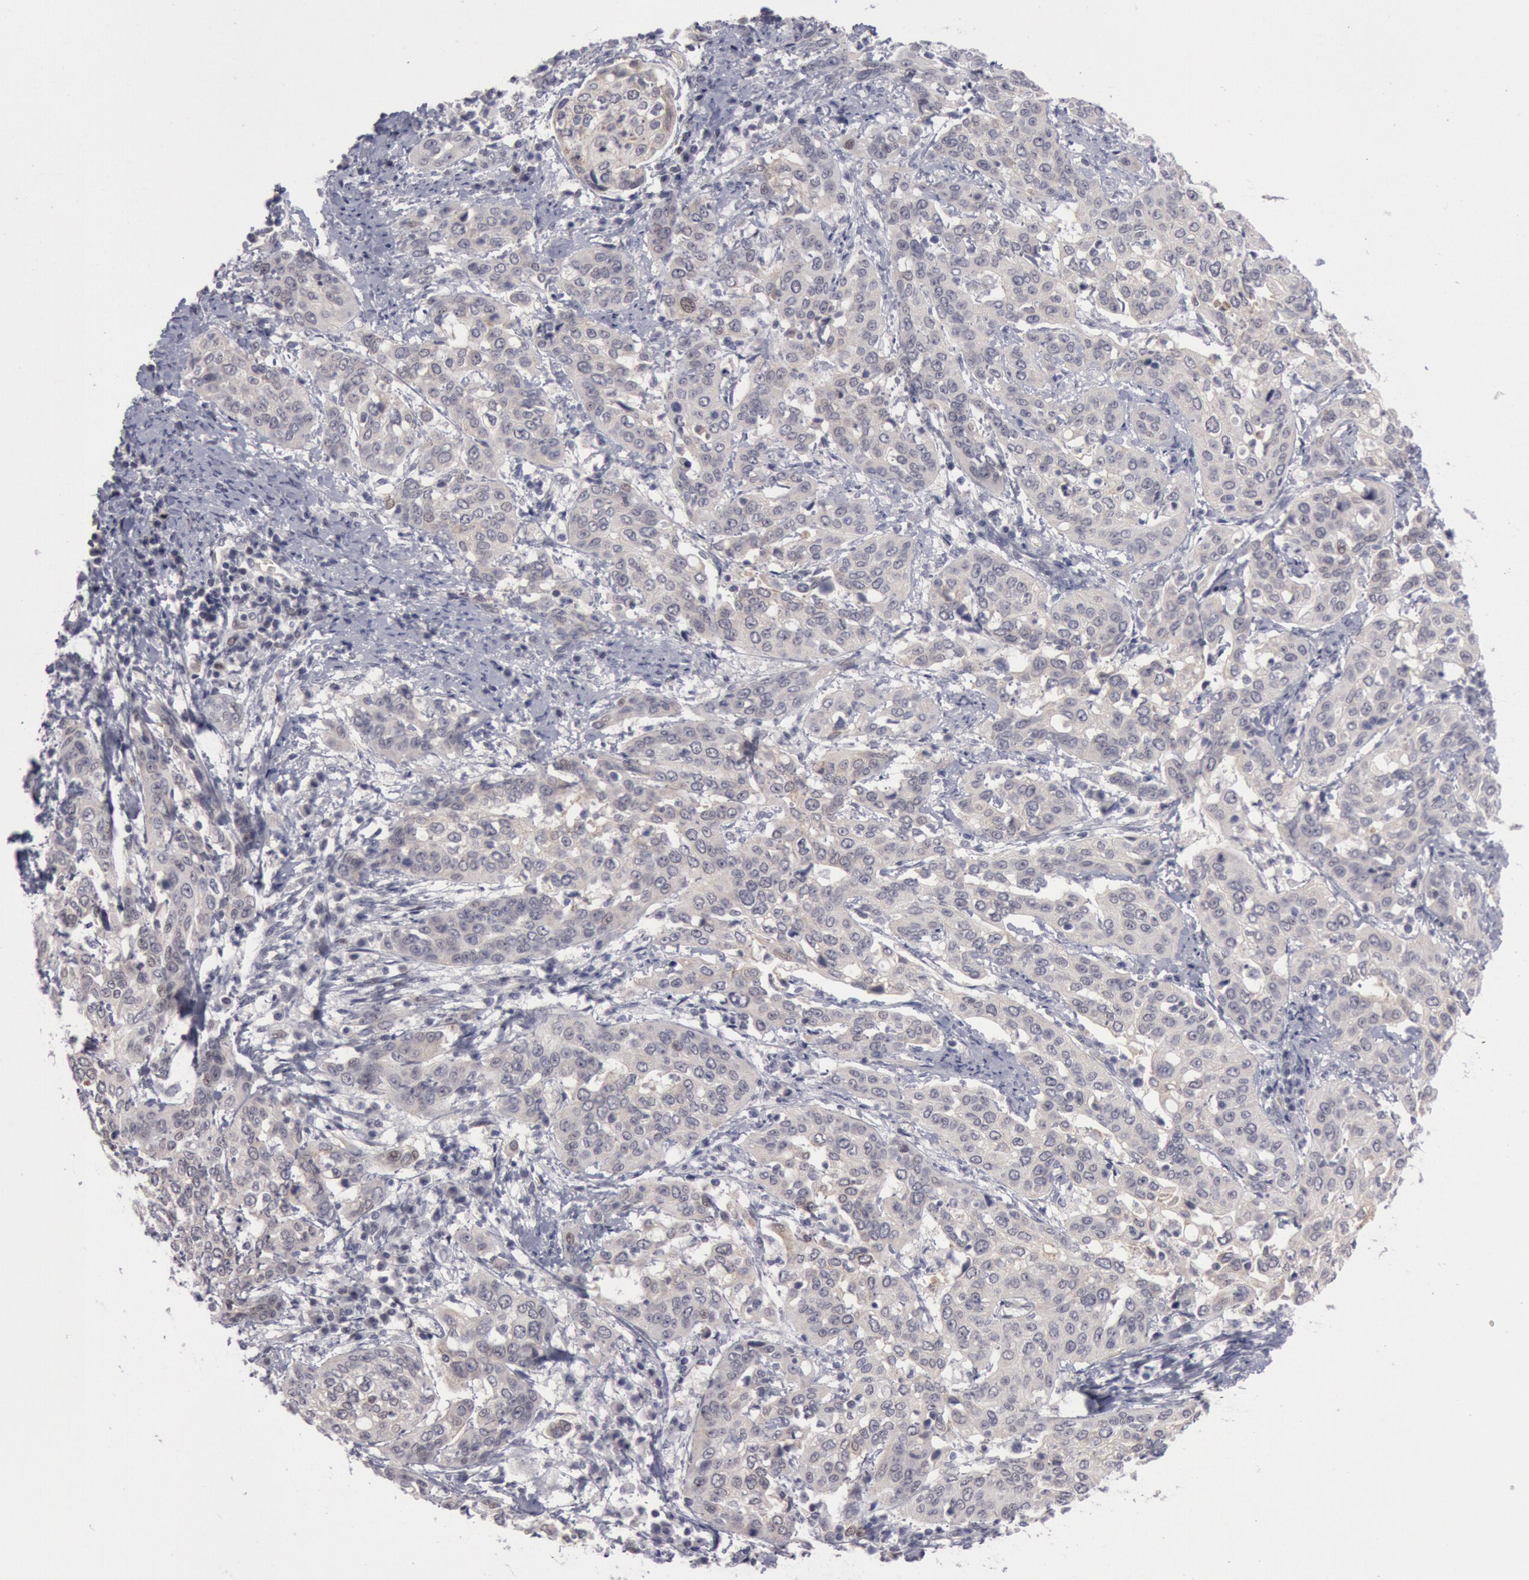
{"staining": {"intensity": "weak", "quantity": "<25%", "location": "cytoplasmic/membranous"}, "tissue": "cervical cancer", "cell_type": "Tumor cells", "image_type": "cancer", "snomed": [{"axis": "morphology", "description": "Squamous cell carcinoma, NOS"}, {"axis": "topography", "description": "Cervix"}], "caption": "Protein analysis of cervical cancer (squamous cell carcinoma) shows no significant expression in tumor cells.", "gene": "JOSD1", "patient": {"sex": "female", "age": 41}}